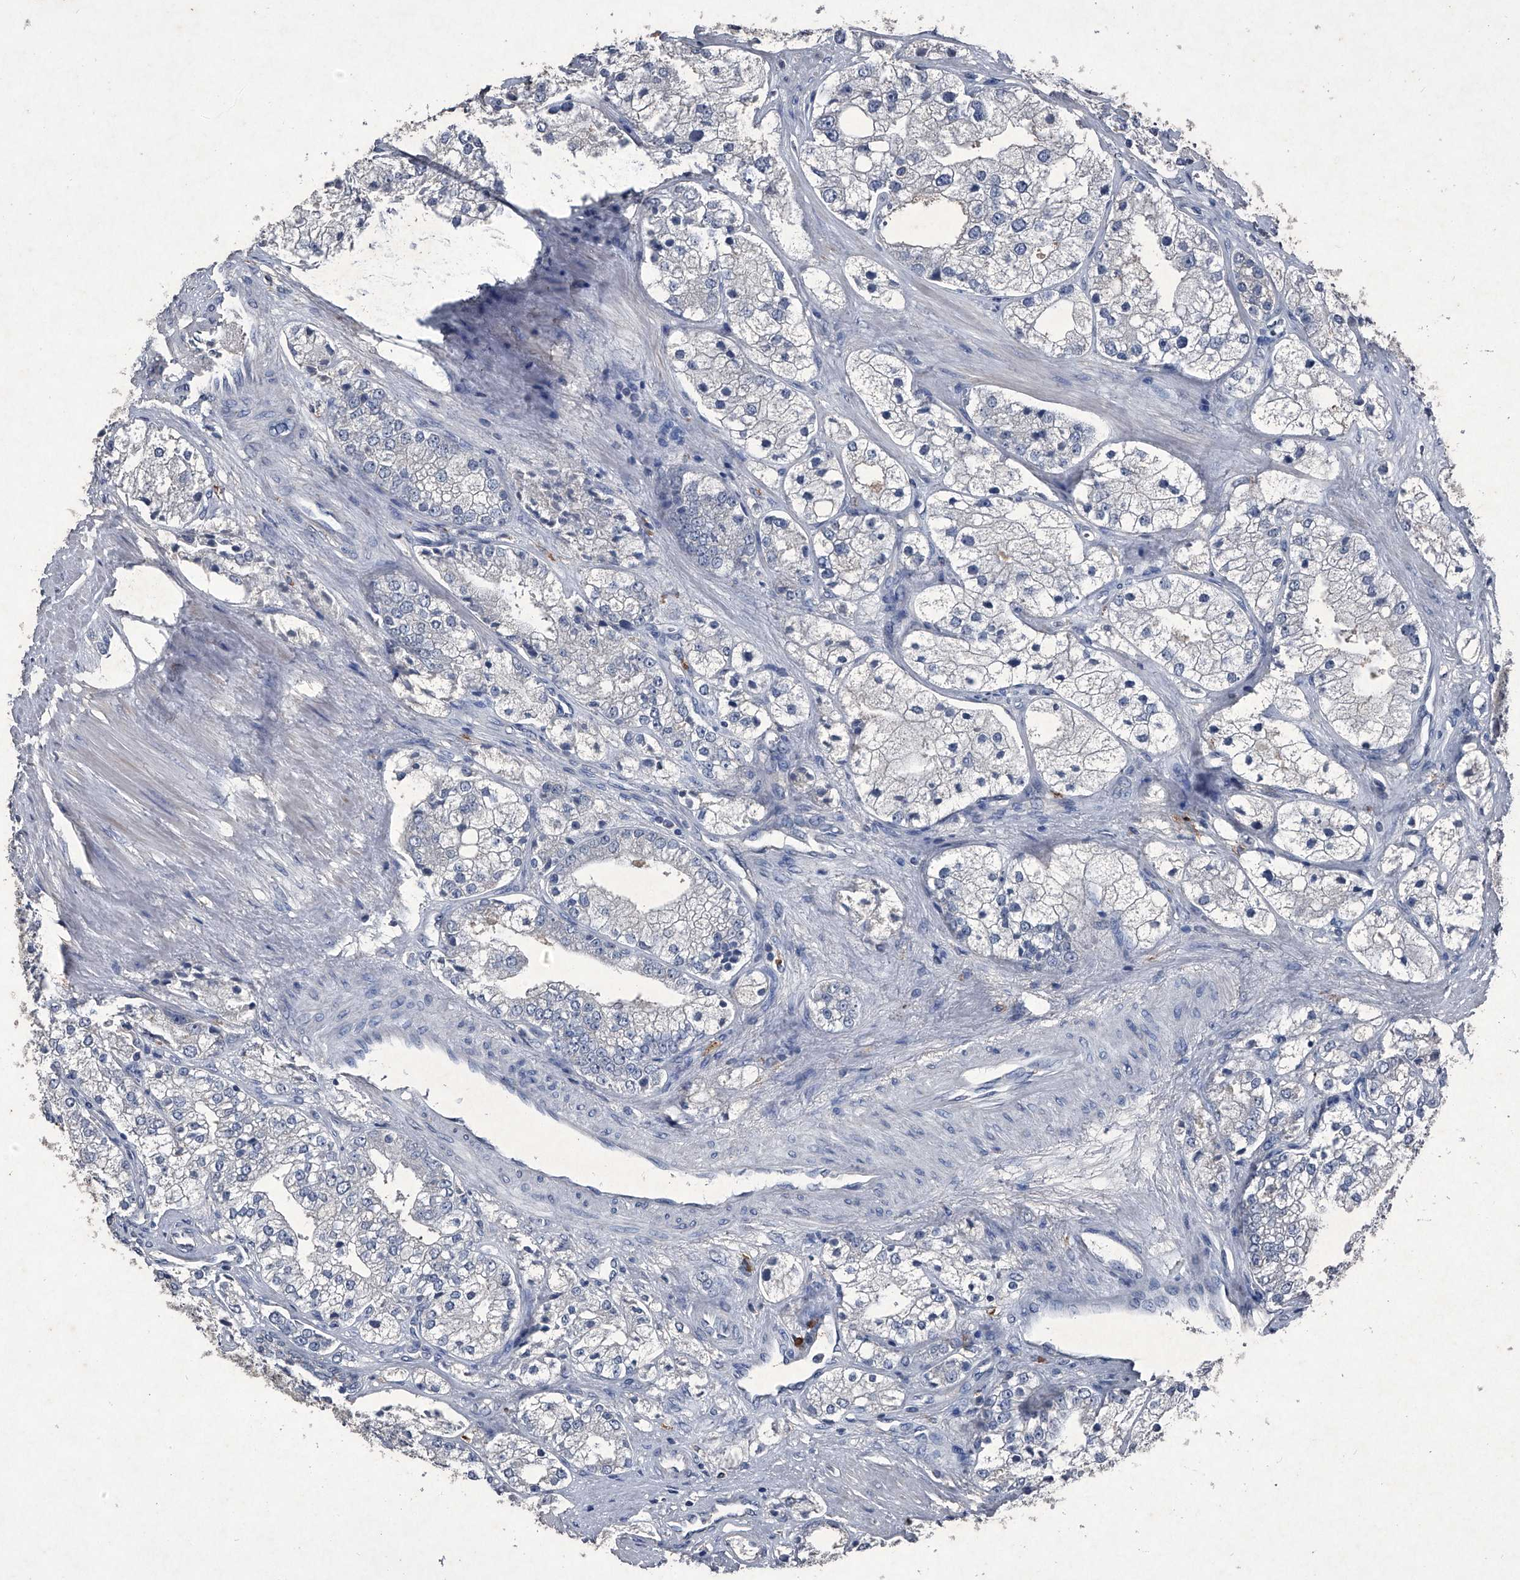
{"staining": {"intensity": "negative", "quantity": "none", "location": "none"}, "tissue": "prostate cancer", "cell_type": "Tumor cells", "image_type": "cancer", "snomed": [{"axis": "morphology", "description": "Adenocarcinoma, High grade"}, {"axis": "topography", "description": "Prostate"}], "caption": "Human prostate adenocarcinoma (high-grade) stained for a protein using immunohistochemistry (IHC) shows no expression in tumor cells.", "gene": "MAPKAP1", "patient": {"sex": "male", "age": 50}}